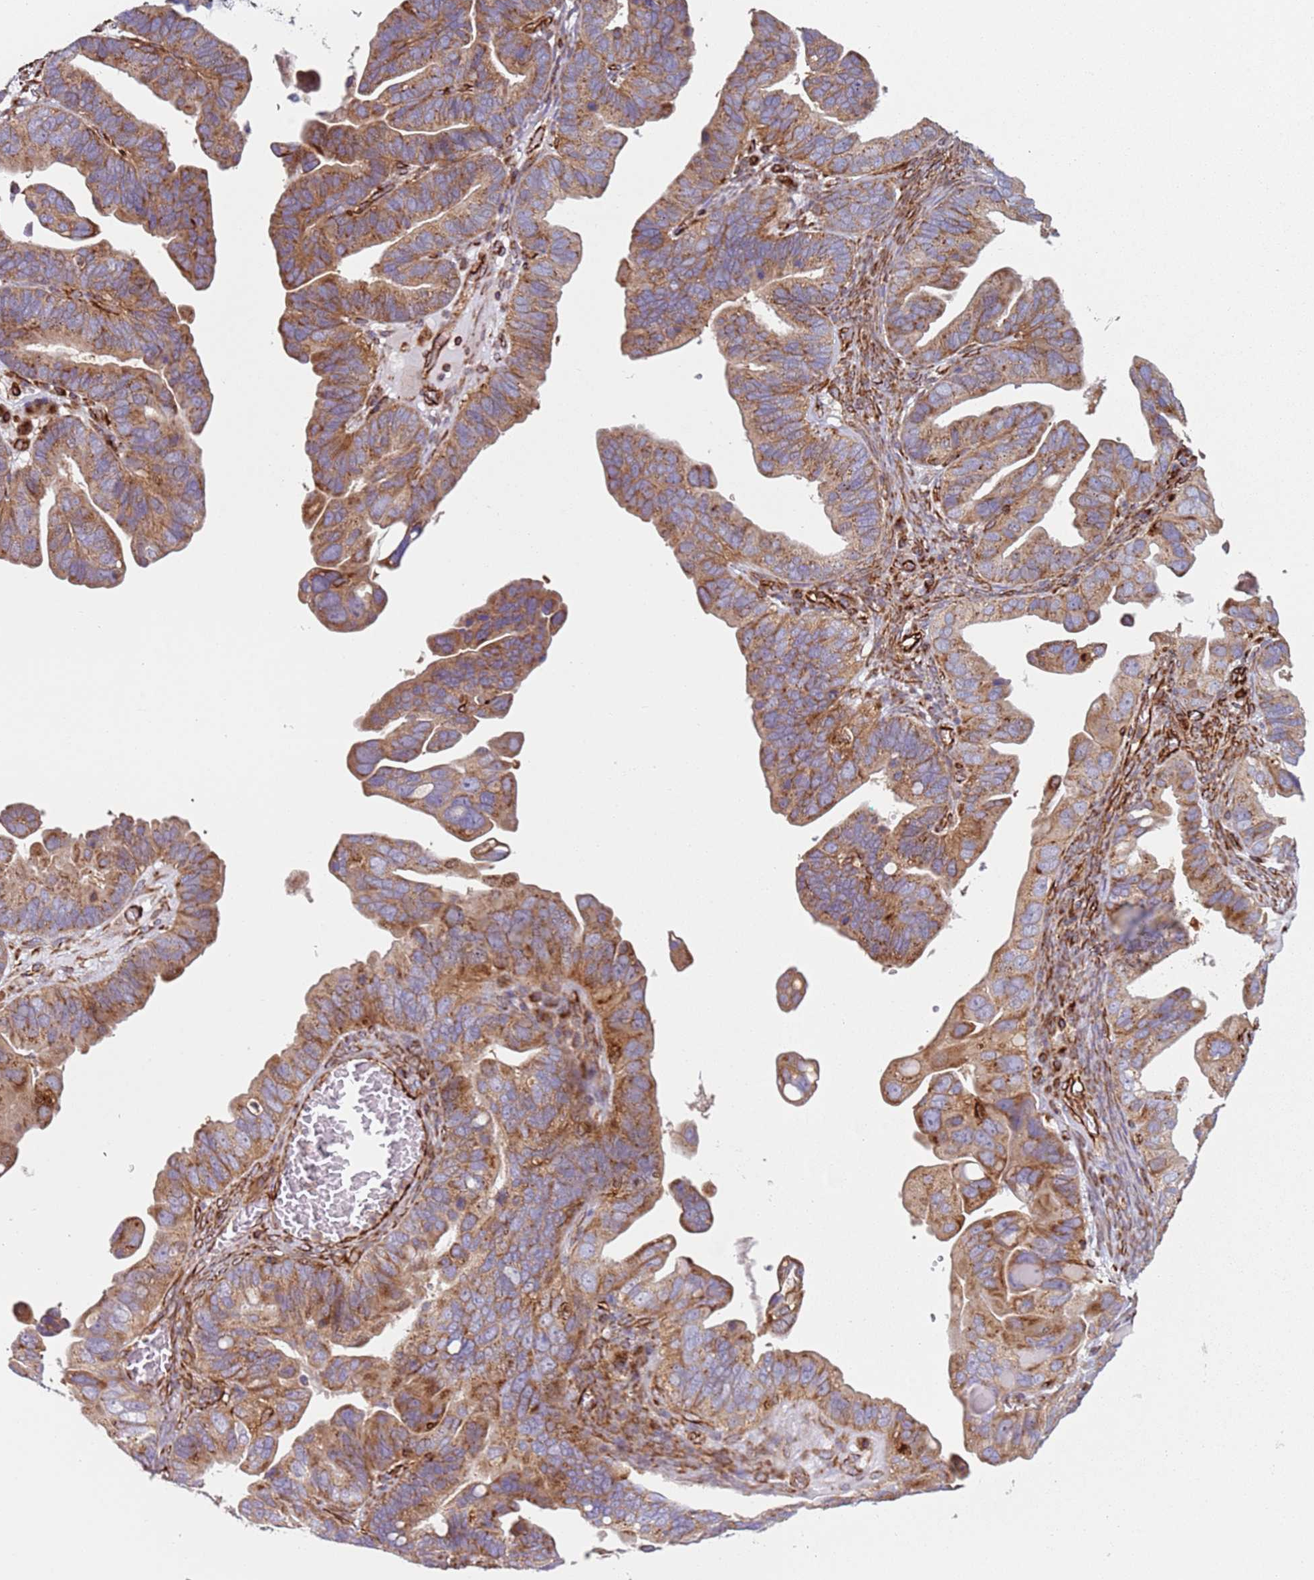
{"staining": {"intensity": "moderate", "quantity": ">75%", "location": "cytoplasmic/membranous"}, "tissue": "ovarian cancer", "cell_type": "Tumor cells", "image_type": "cancer", "snomed": [{"axis": "morphology", "description": "Cystadenocarcinoma, serous, NOS"}, {"axis": "topography", "description": "Ovary"}], "caption": "This photomicrograph exhibits ovarian cancer (serous cystadenocarcinoma) stained with immunohistochemistry (IHC) to label a protein in brown. The cytoplasmic/membranous of tumor cells show moderate positivity for the protein. Nuclei are counter-stained blue.", "gene": "SNAPIN", "patient": {"sex": "female", "age": 56}}